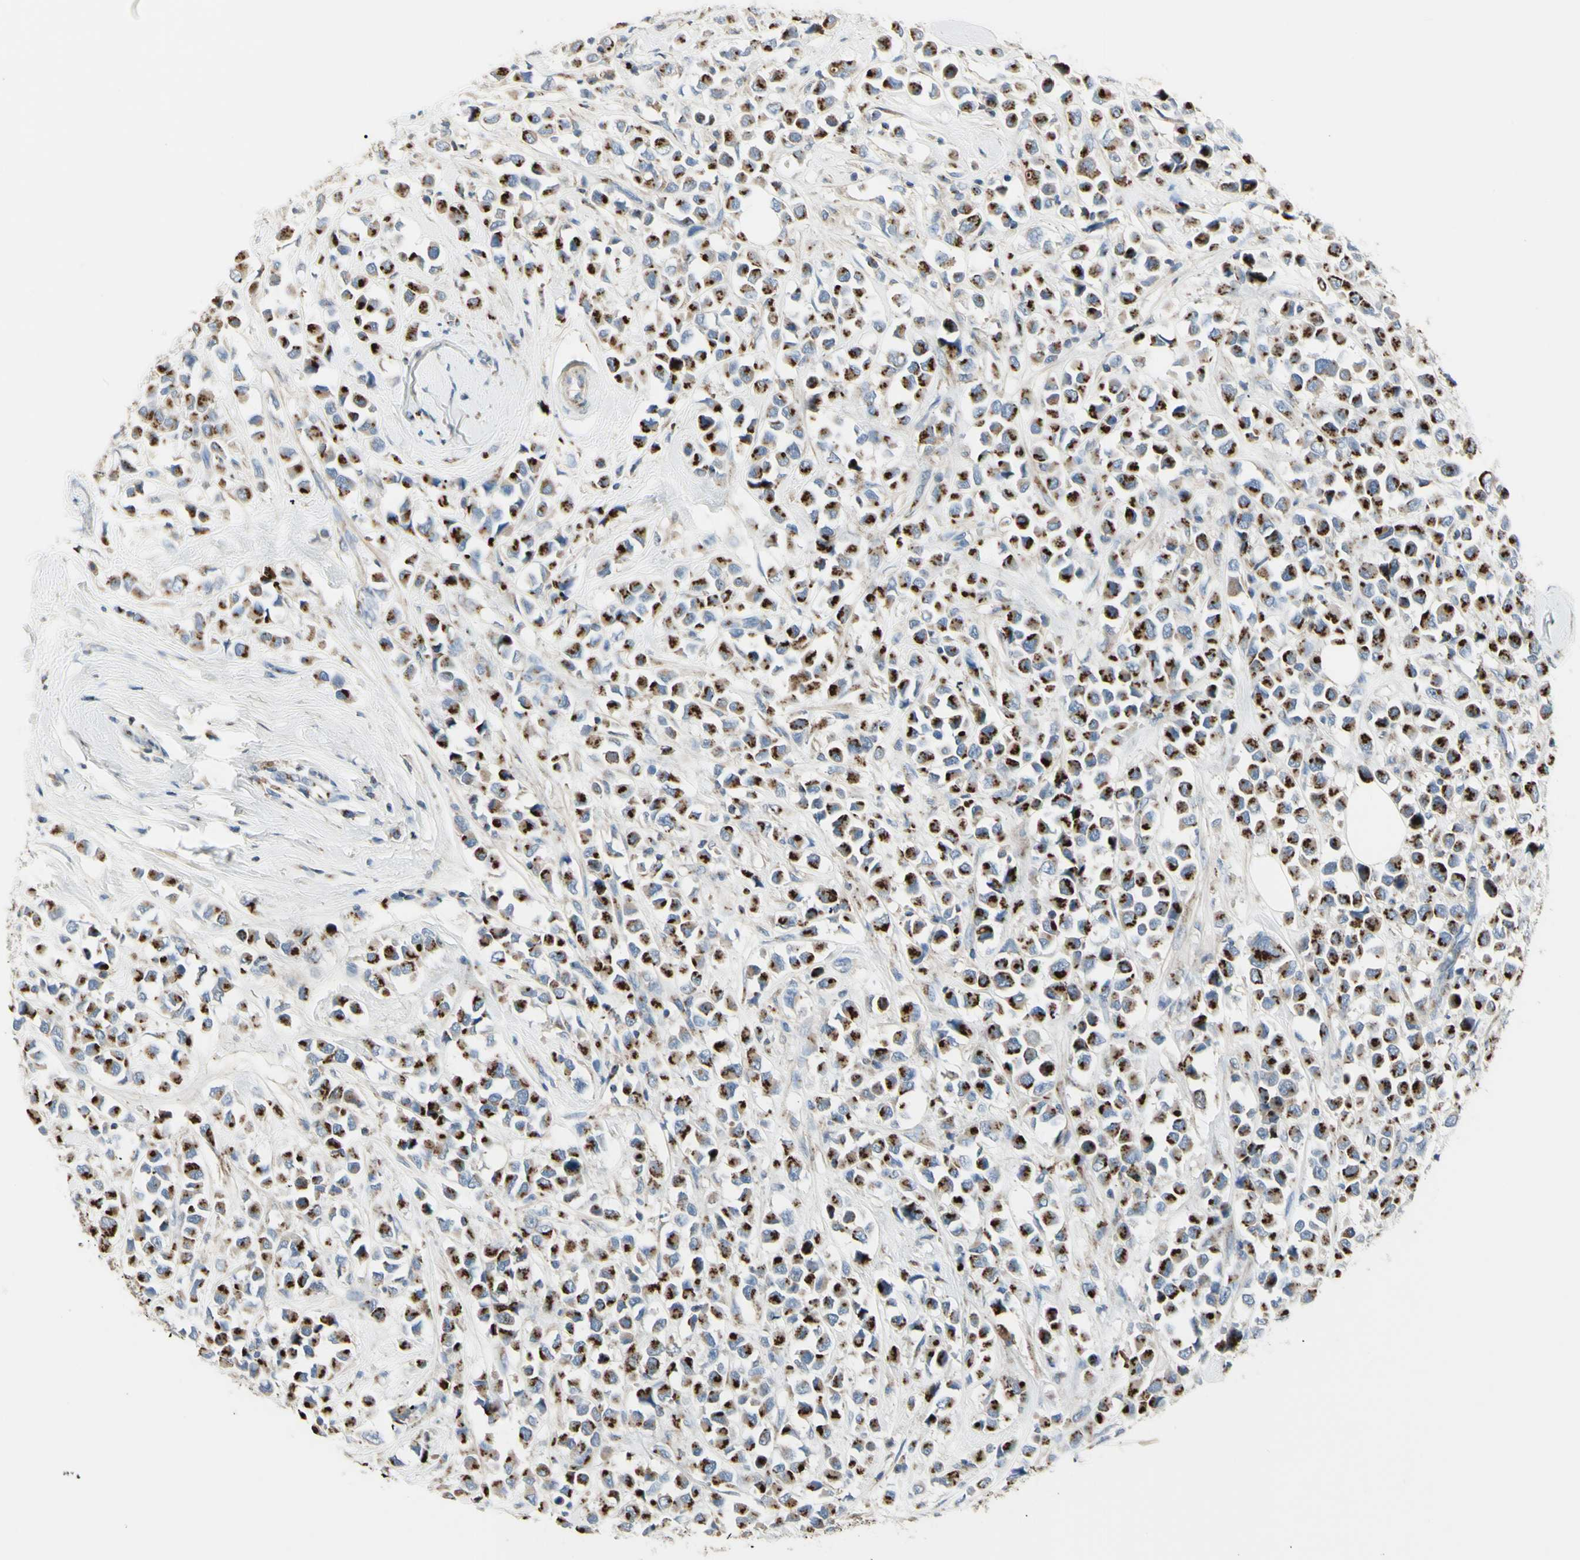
{"staining": {"intensity": "strong", "quantity": ">75%", "location": "cytoplasmic/membranous"}, "tissue": "breast cancer", "cell_type": "Tumor cells", "image_type": "cancer", "snomed": [{"axis": "morphology", "description": "Duct carcinoma"}, {"axis": "topography", "description": "Breast"}], "caption": "A histopathology image of human breast infiltrating ductal carcinoma stained for a protein demonstrates strong cytoplasmic/membranous brown staining in tumor cells.", "gene": "B4GALT3", "patient": {"sex": "female", "age": 61}}